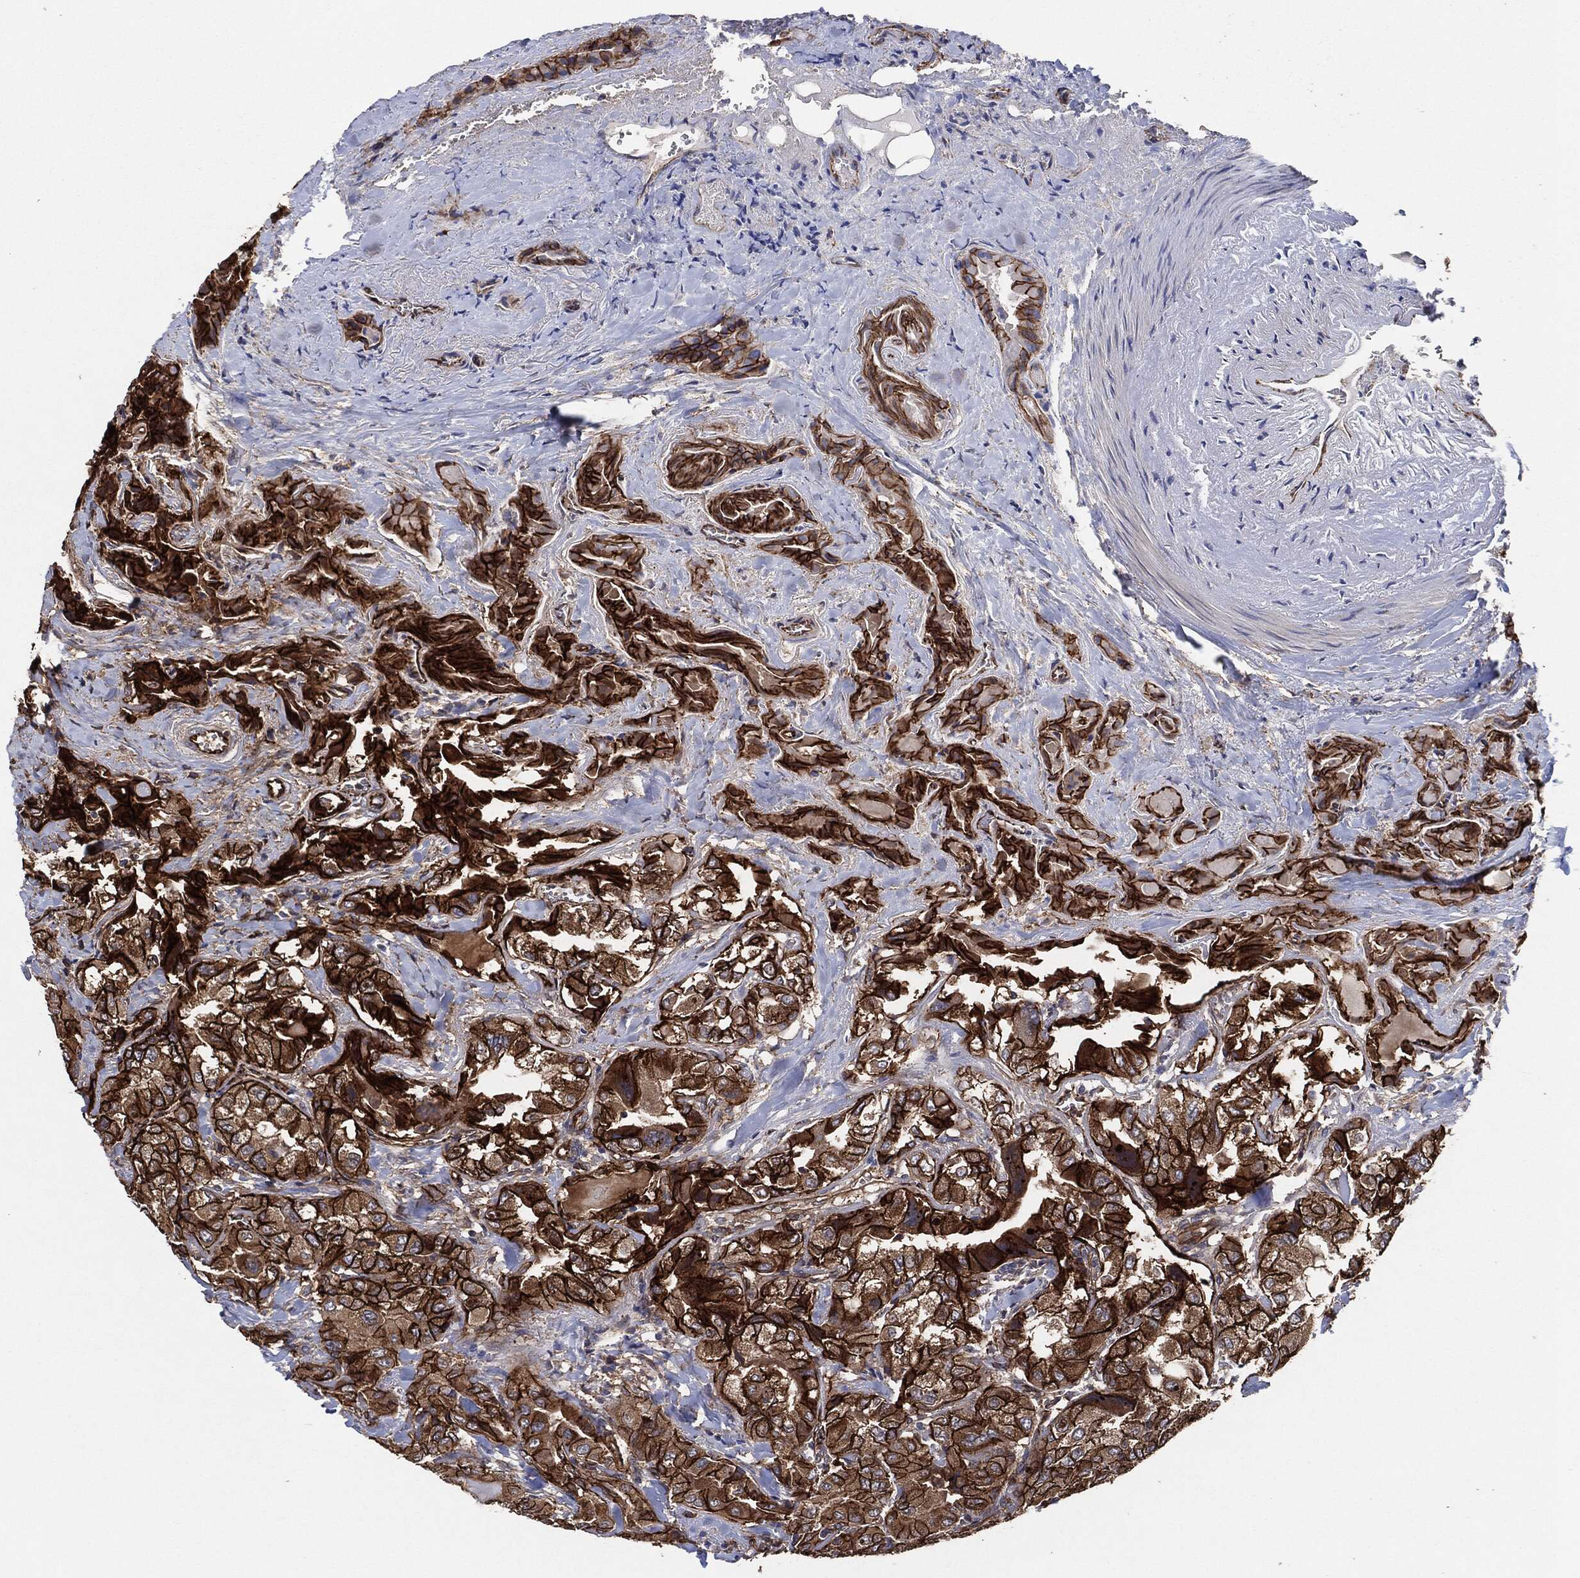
{"staining": {"intensity": "strong", "quantity": ">75%", "location": "cytoplasmic/membranous"}, "tissue": "thyroid cancer", "cell_type": "Tumor cells", "image_type": "cancer", "snomed": [{"axis": "morphology", "description": "Normal tissue, NOS"}, {"axis": "morphology", "description": "Papillary adenocarcinoma, NOS"}, {"axis": "topography", "description": "Thyroid gland"}], "caption": "Protein staining exhibits strong cytoplasmic/membranous expression in about >75% of tumor cells in thyroid cancer (papillary adenocarcinoma).", "gene": "CTNNA1", "patient": {"sex": "female", "age": 66}}